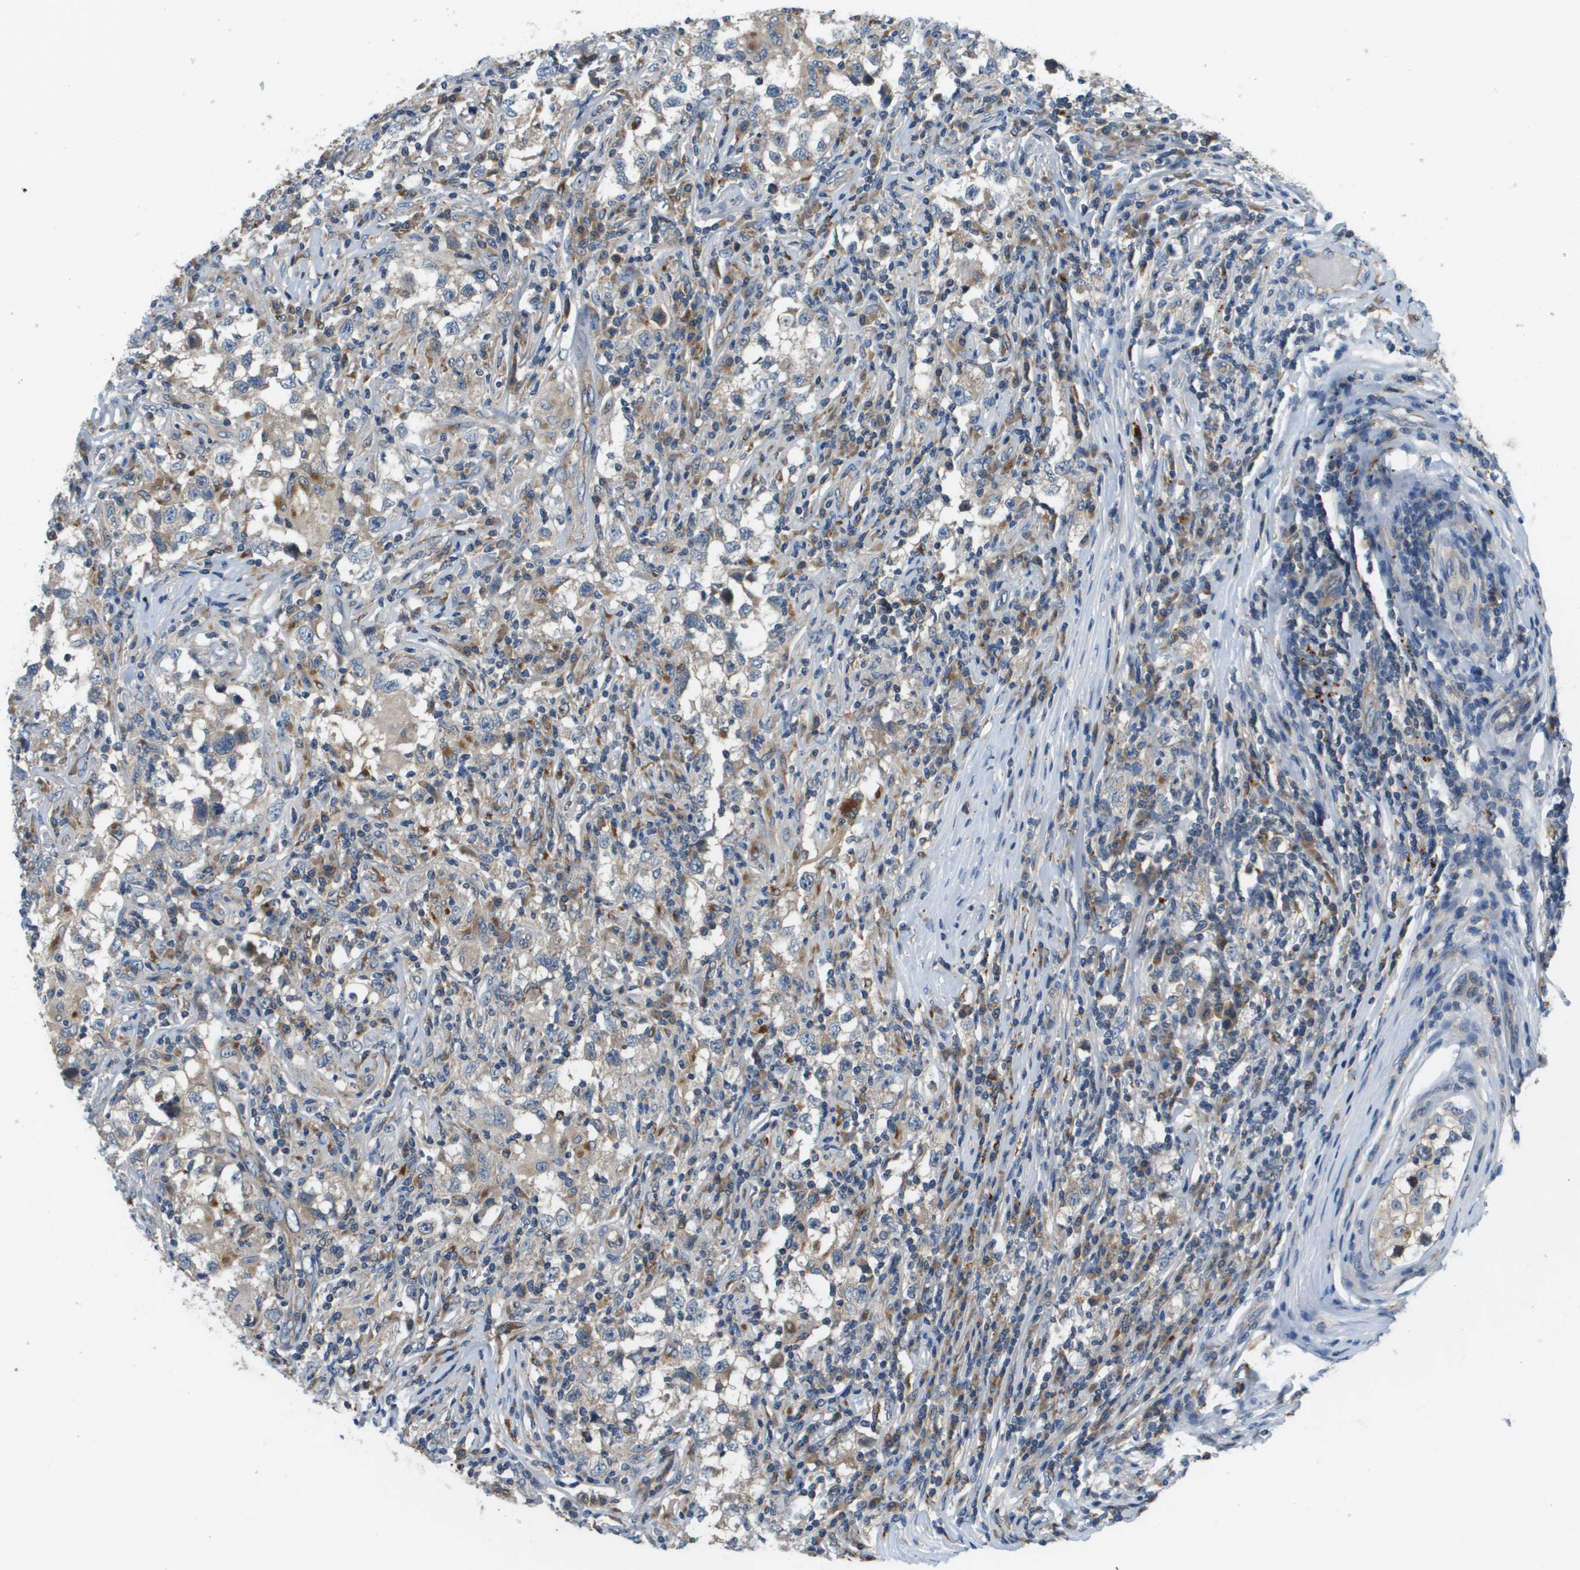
{"staining": {"intensity": "weak", "quantity": "25%-75%", "location": "cytoplasmic/membranous"}, "tissue": "testis cancer", "cell_type": "Tumor cells", "image_type": "cancer", "snomed": [{"axis": "morphology", "description": "Carcinoma, Embryonal, NOS"}, {"axis": "topography", "description": "Testis"}], "caption": "Protein staining of testis embryonal carcinoma tissue demonstrates weak cytoplasmic/membranous positivity in approximately 25%-75% of tumor cells.", "gene": "SLC25A20", "patient": {"sex": "male", "age": 21}}